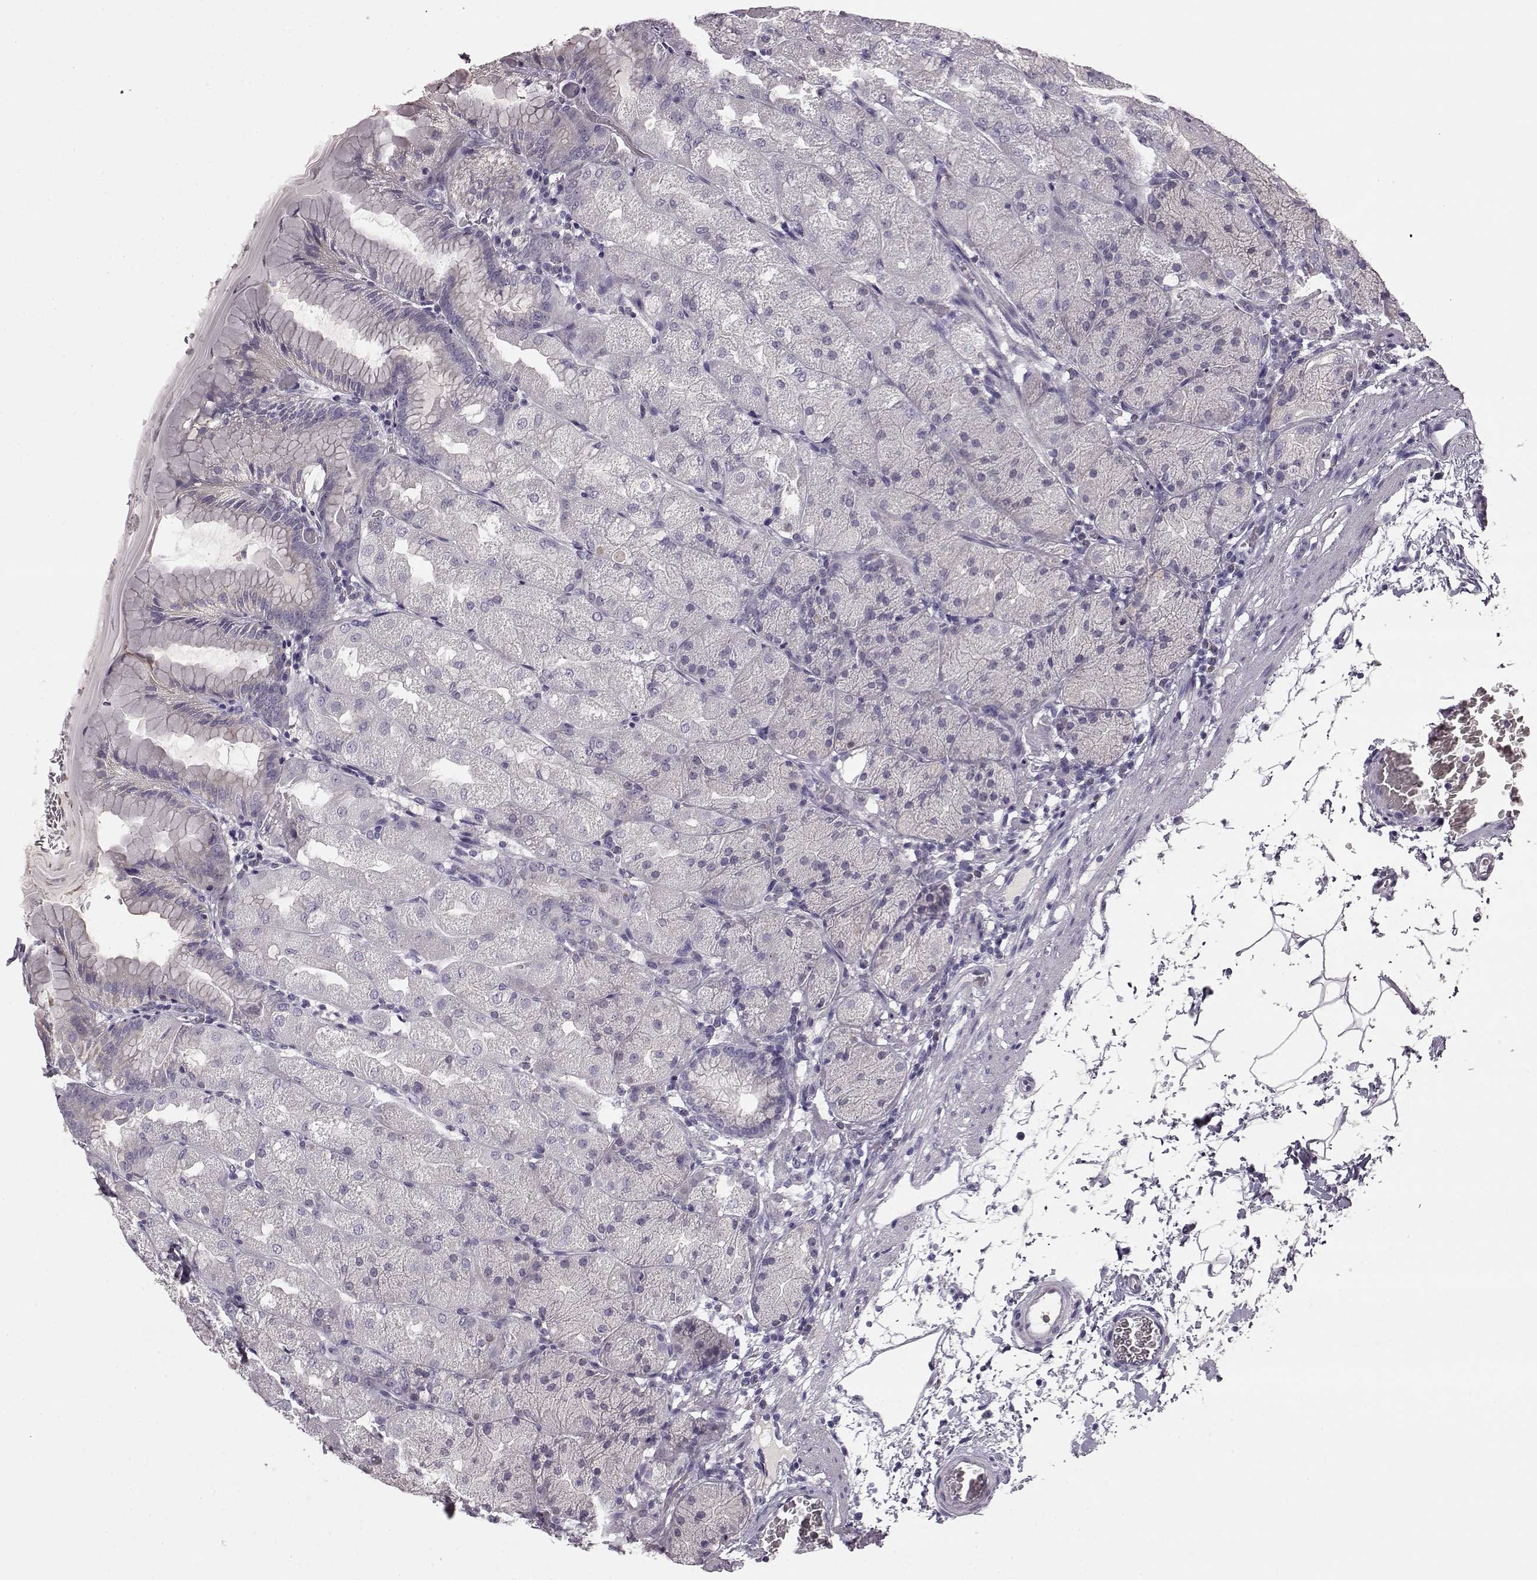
{"staining": {"intensity": "negative", "quantity": "none", "location": "none"}, "tissue": "stomach", "cell_type": "Glandular cells", "image_type": "normal", "snomed": [{"axis": "morphology", "description": "Normal tissue, NOS"}, {"axis": "topography", "description": "Stomach, upper"}, {"axis": "topography", "description": "Stomach"}, {"axis": "topography", "description": "Stomach, lower"}], "caption": "DAB immunohistochemical staining of unremarkable human stomach reveals no significant staining in glandular cells.", "gene": "KRT81", "patient": {"sex": "male", "age": 62}}